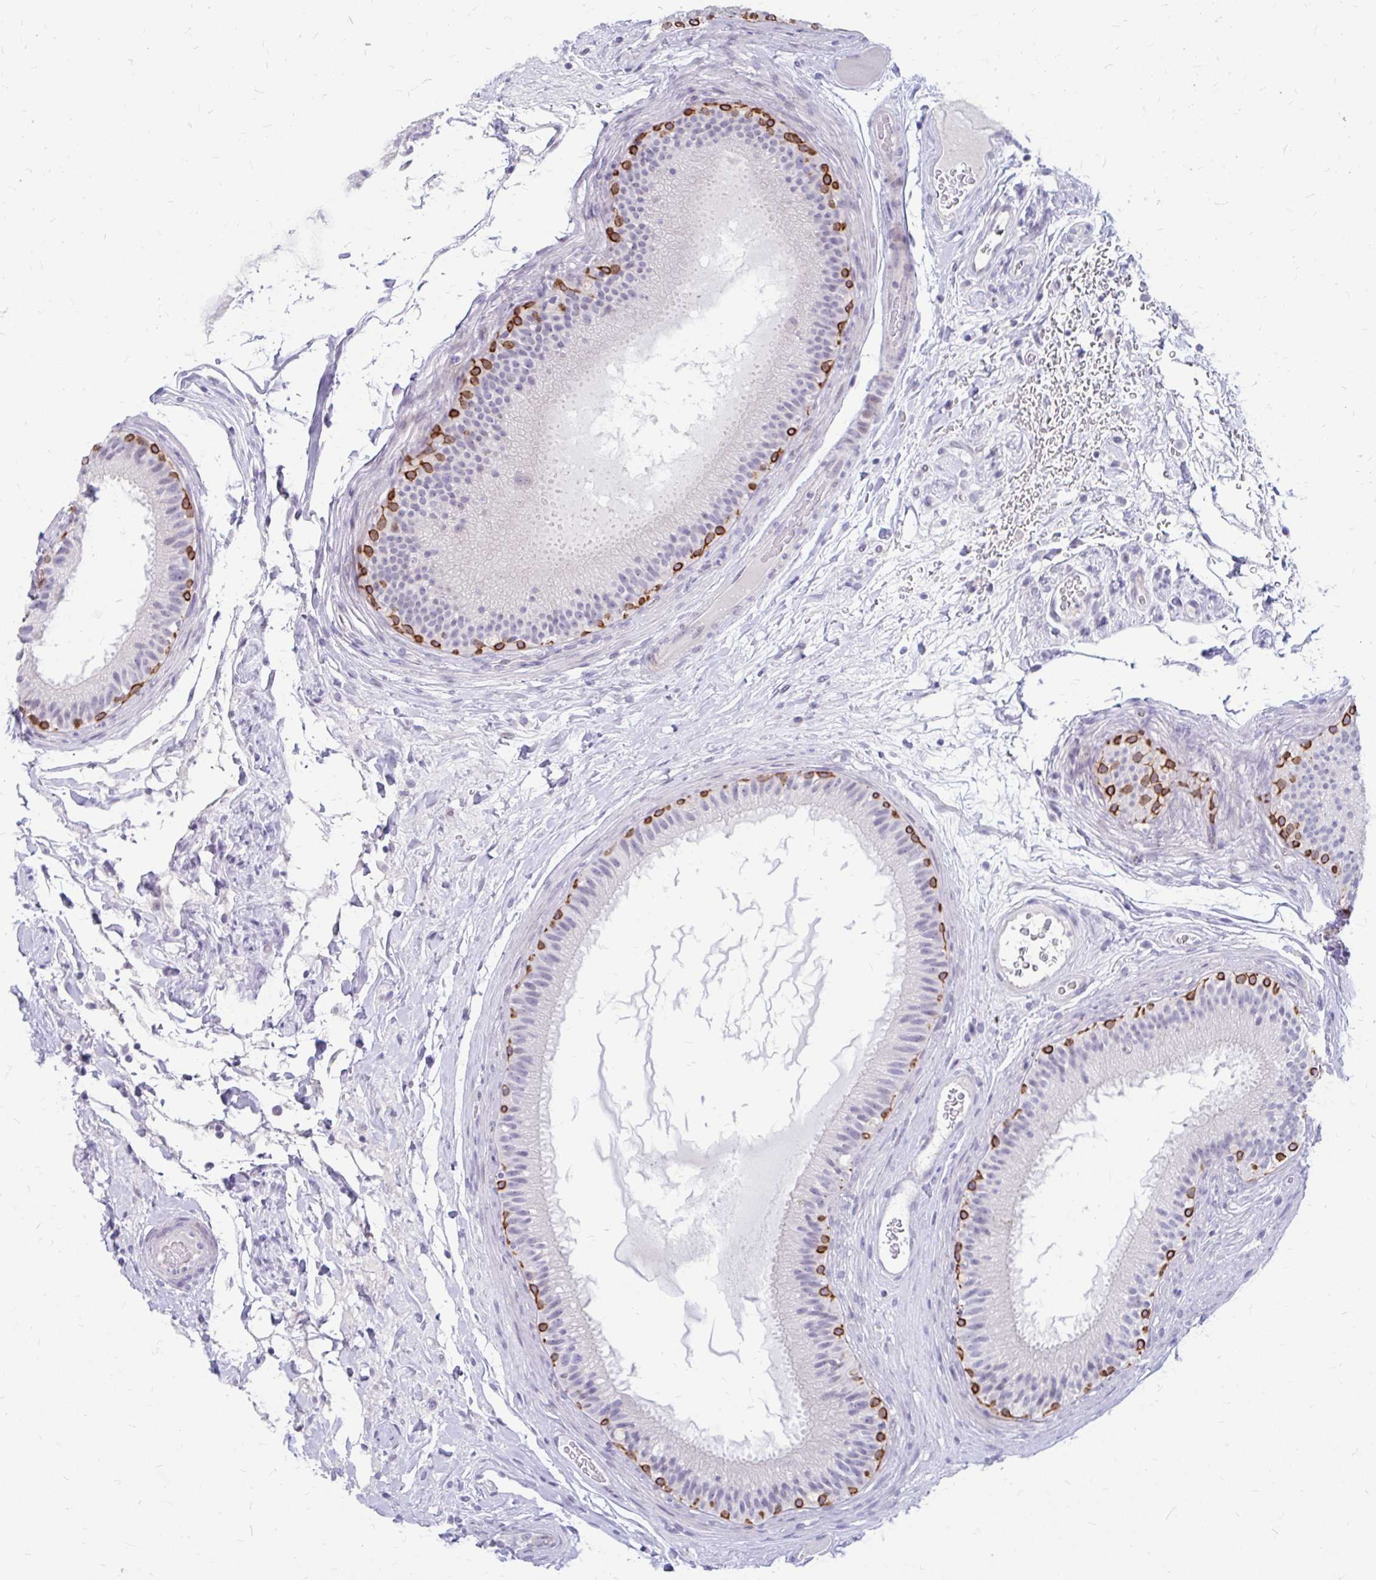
{"staining": {"intensity": "strong", "quantity": "<25%", "location": "cytoplasmic/membranous"}, "tissue": "epididymis", "cell_type": "Glandular cells", "image_type": "normal", "snomed": [{"axis": "morphology", "description": "Normal tissue, NOS"}, {"axis": "topography", "description": "Epididymis"}], "caption": "Immunohistochemistry of normal epididymis shows medium levels of strong cytoplasmic/membranous positivity in about <25% of glandular cells.", "gene": "RGS16", "patient": {"sex": "male", "age": 23}}